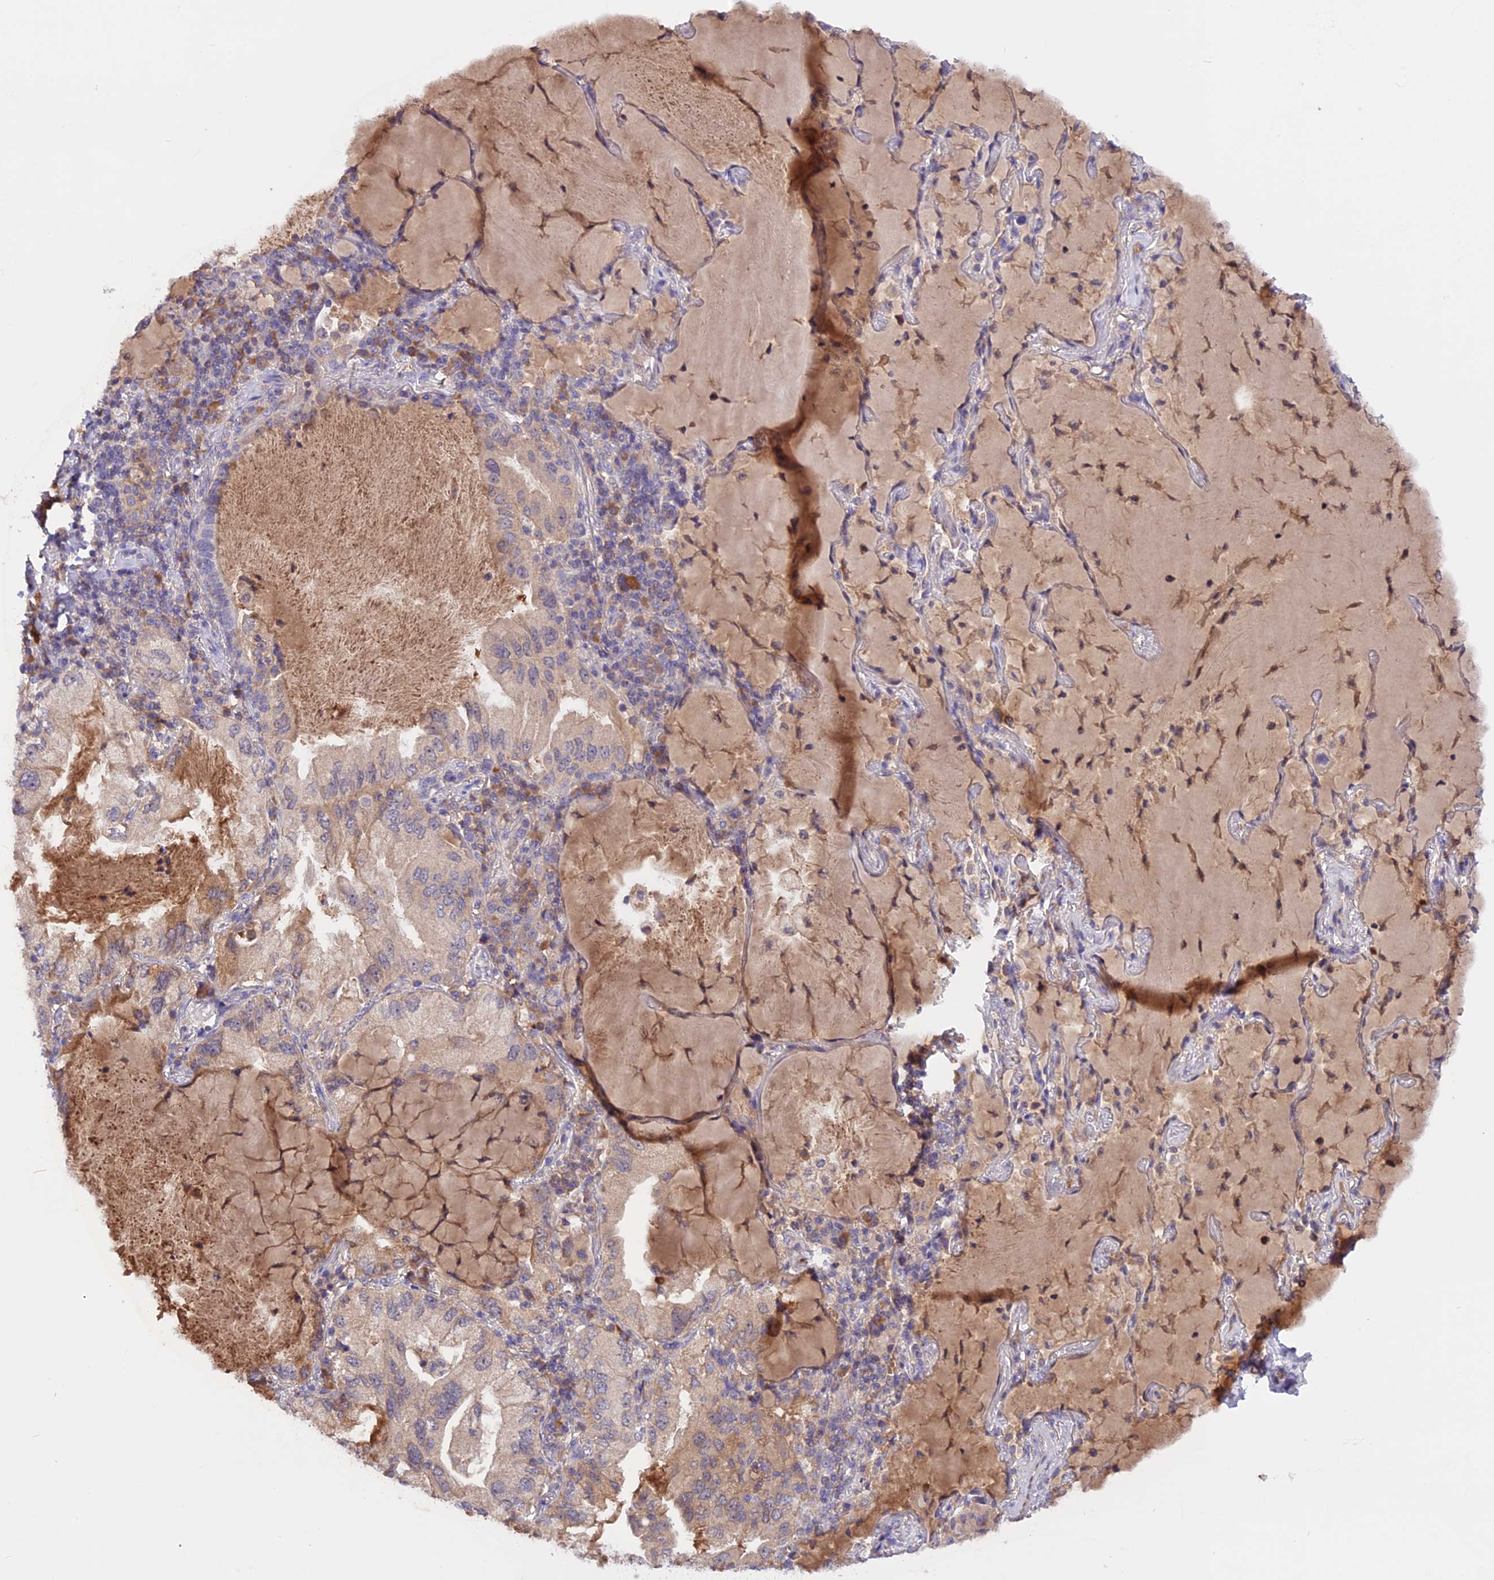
{"staining": {"intensity": "weak", "quantity": "<25%", "location": "cytoplasmic/membranous"}, "tissue": "lung cancer", "cell_type": "Tumor cells", "image_type": "cancer", "snomed": [{"axis": "morphology", "description": "Adenocarcinoma, NOS"}, {"axis": "topography", "description": "Lung"}], "caption": "Photomicrograph shows no protein expression in tumor cells of lung cancer (adenocarcinoma) tissue. Nuclei are stained in blue.", "gene": "MARK4", "patient": {"sex": "female", "age": 69}}